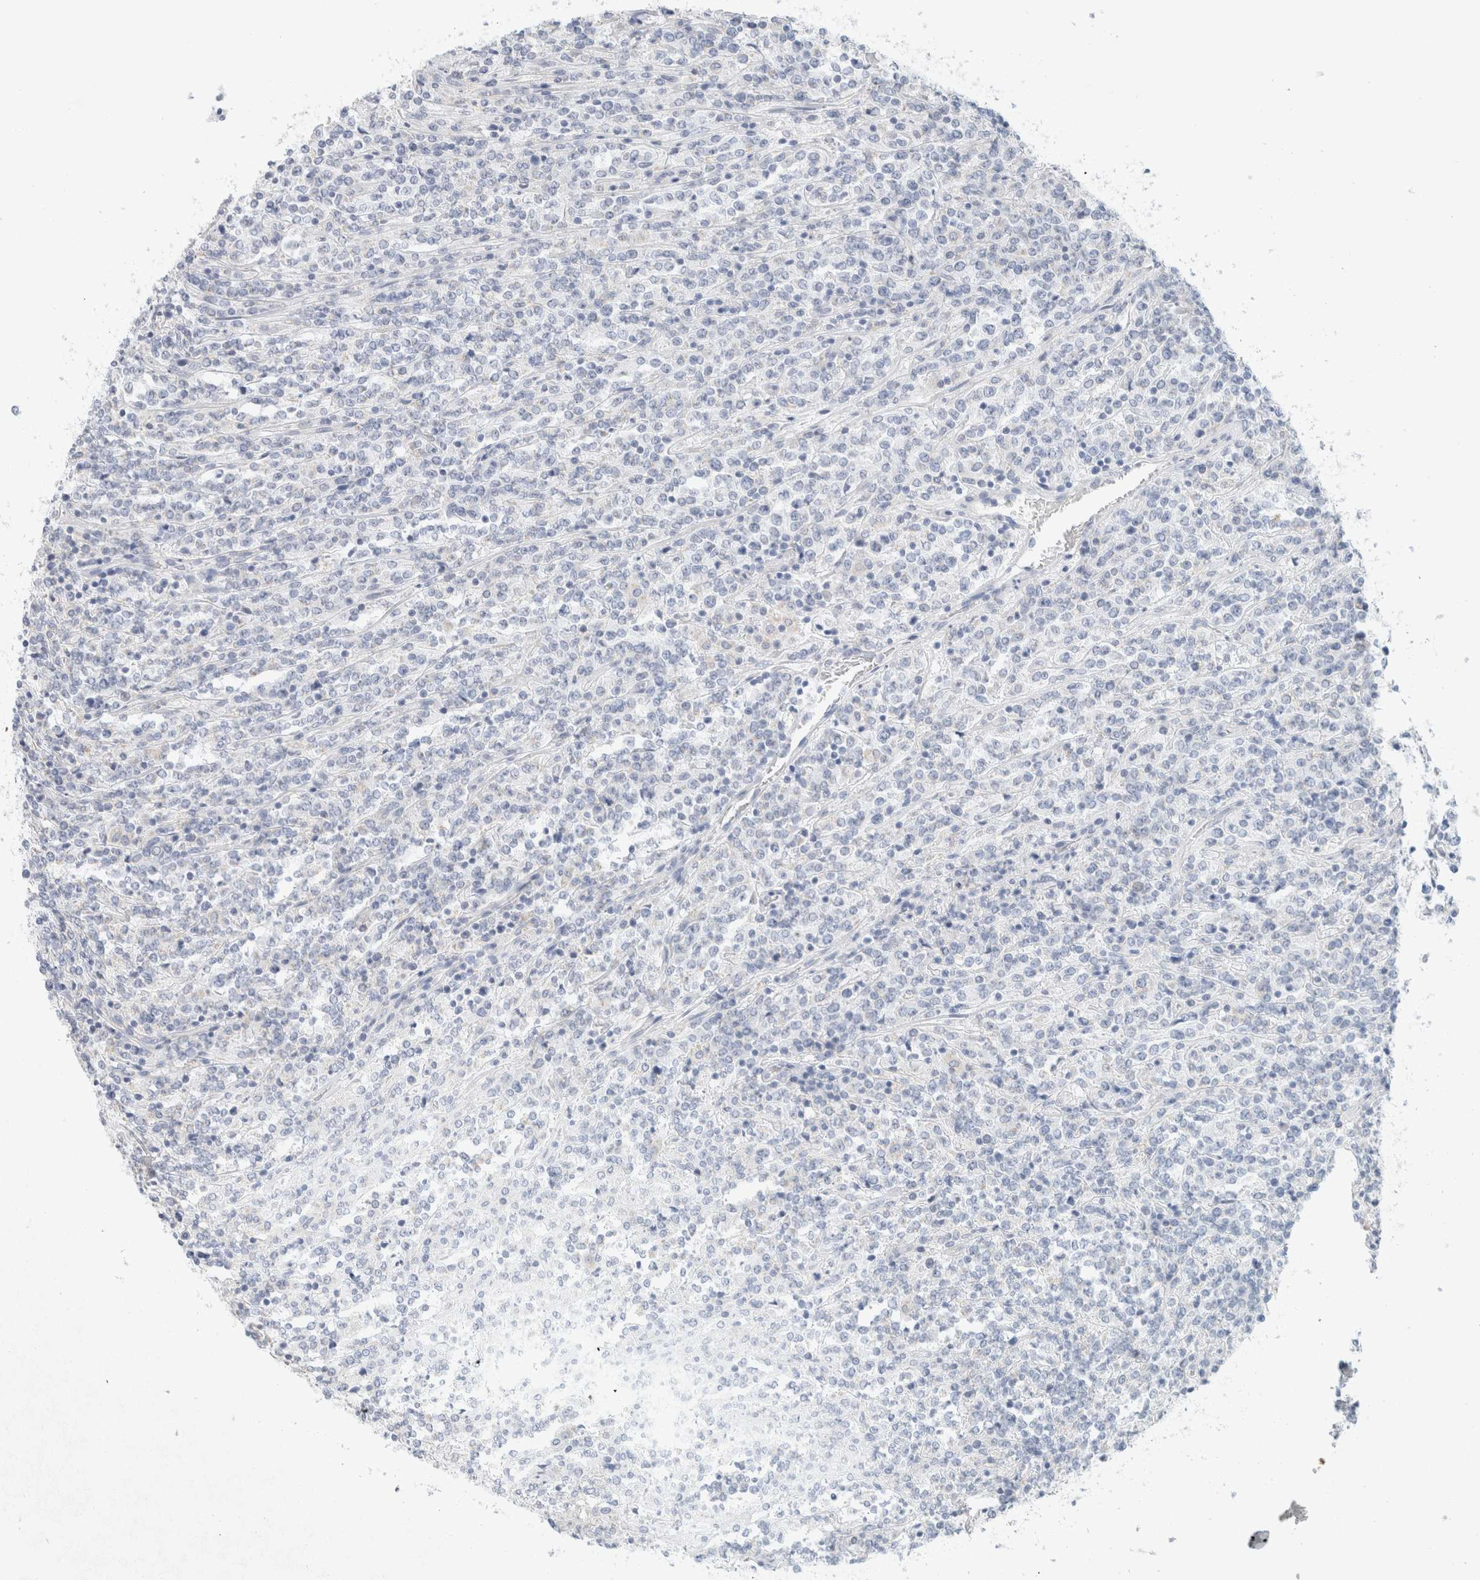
{"staining": {"intensity": "negative", "quantity": "none", "location": "none"}, "tissue": "lymphoma", "cell_type": "Tumor cells", "image_type": "cancer", "snomed": [{"axis": "morphology", "description": "Malignant lymphoma, non-Hodgkin's type, High grade"}, {"axis": "topography", "description": "Soft tissue"}], "caption": "Immunohistochemical staining of malignant lymphoma, non-Hodgkin's type (high-grade) displays no significant staining in tumor cells. (Stains: DAB (3,3'-diaminobenzidine) IHC with hematoxylin counter stain, Microscopy: brightfield microscopy at high magnification).", "gene": "HEXD", "patient": {"sex": "male", "age": 18}}